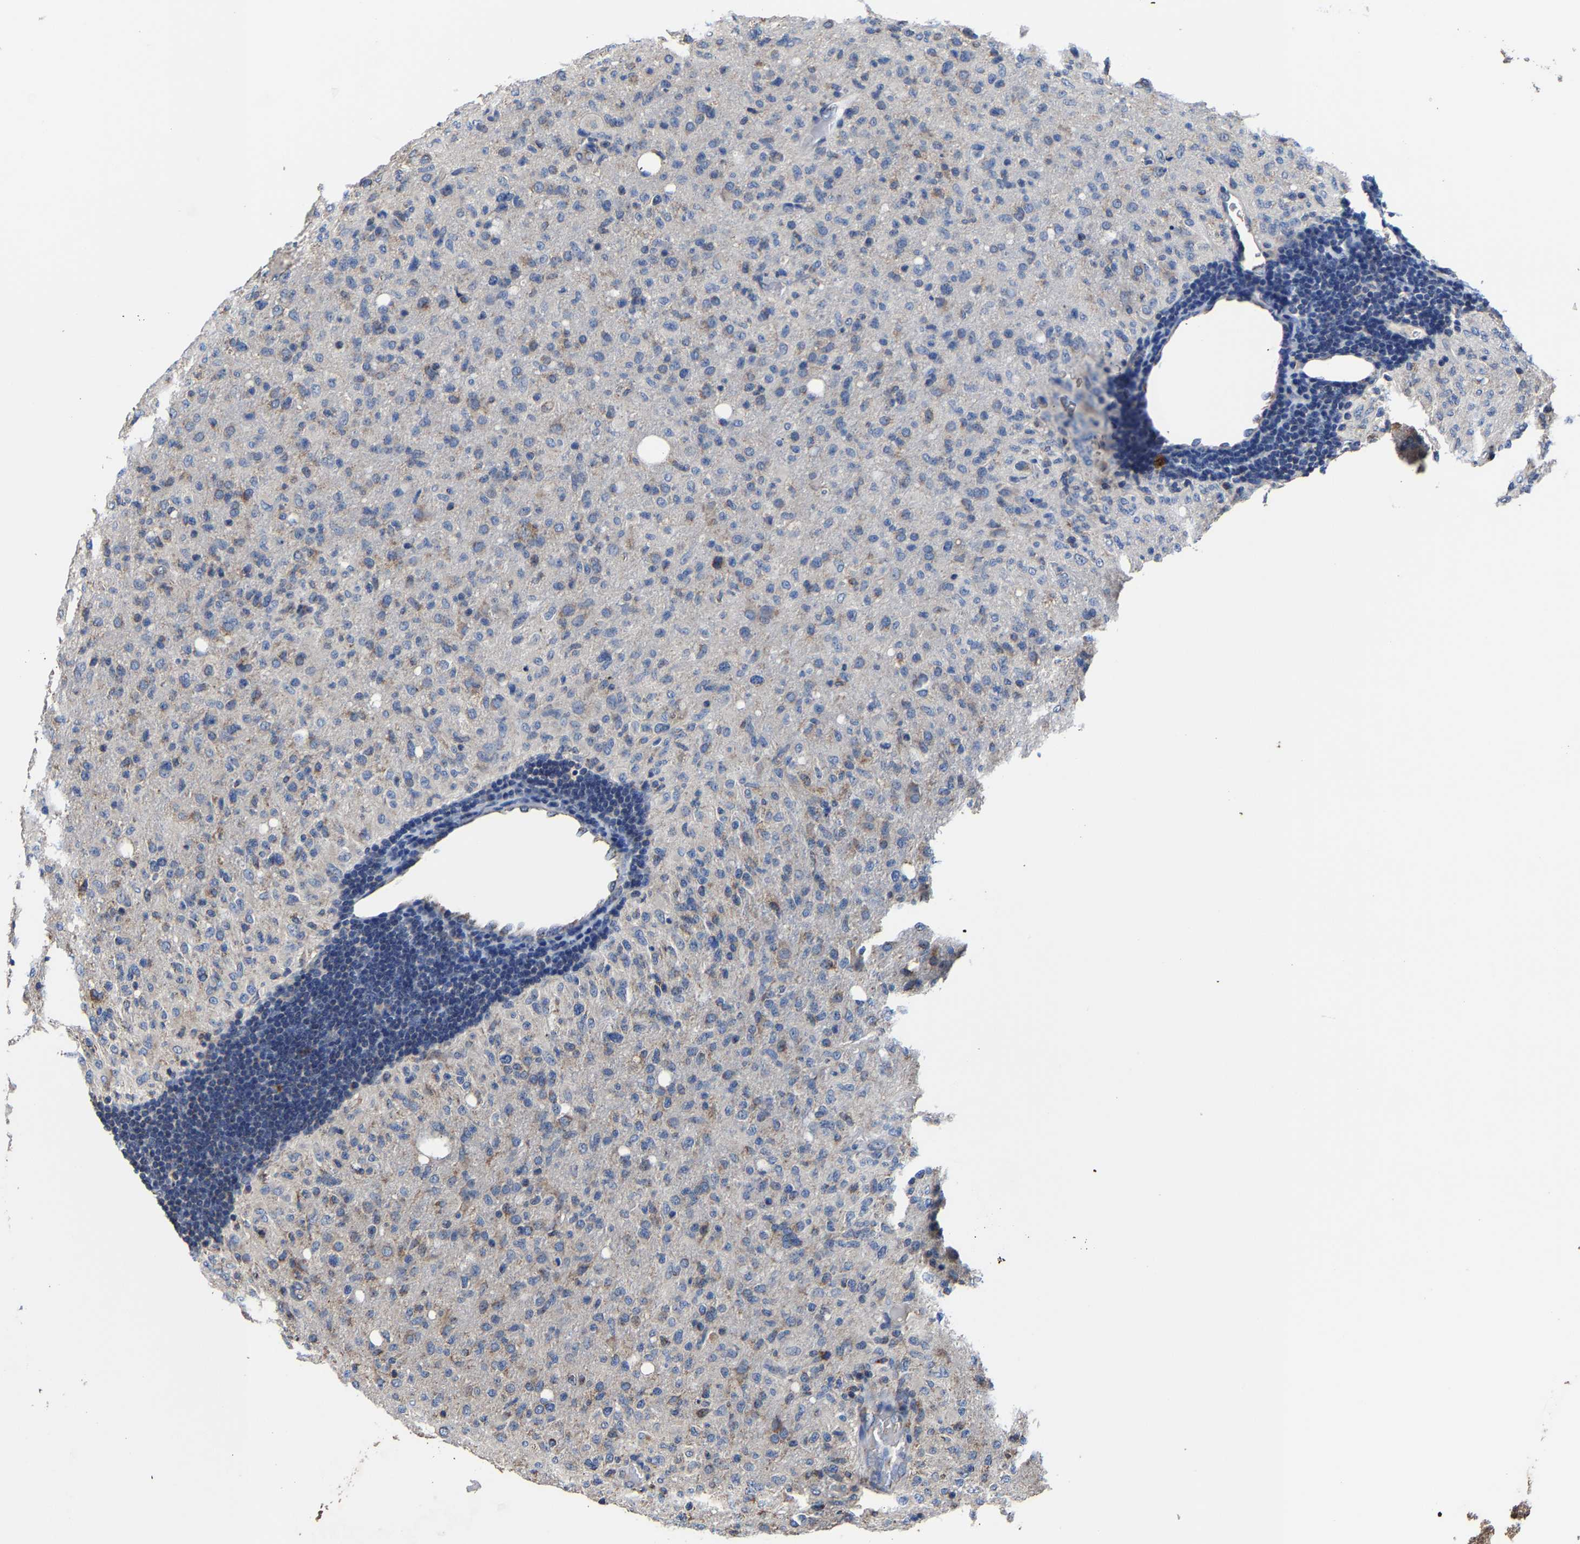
{"staining": {"intensity": "weak", "quantity": "<25%", "location": "cytoplasmic/membranous"}, "tissue": "glioma", "cell_type": "Tumor cells", "image_type": "cancer", "snomed": [{"axis": "morphology", "description": "Glioma, malignant, High grade"}, {"axis": "topography", "description": "Brain"}], "caption": "IHC micrograph of human malignant high-grade glioma stained for a protein (brown), which exhibits no staining in tumor cells.", "gene": "ZCCHC7", "patient": {"sex": "female", "age": 57}}